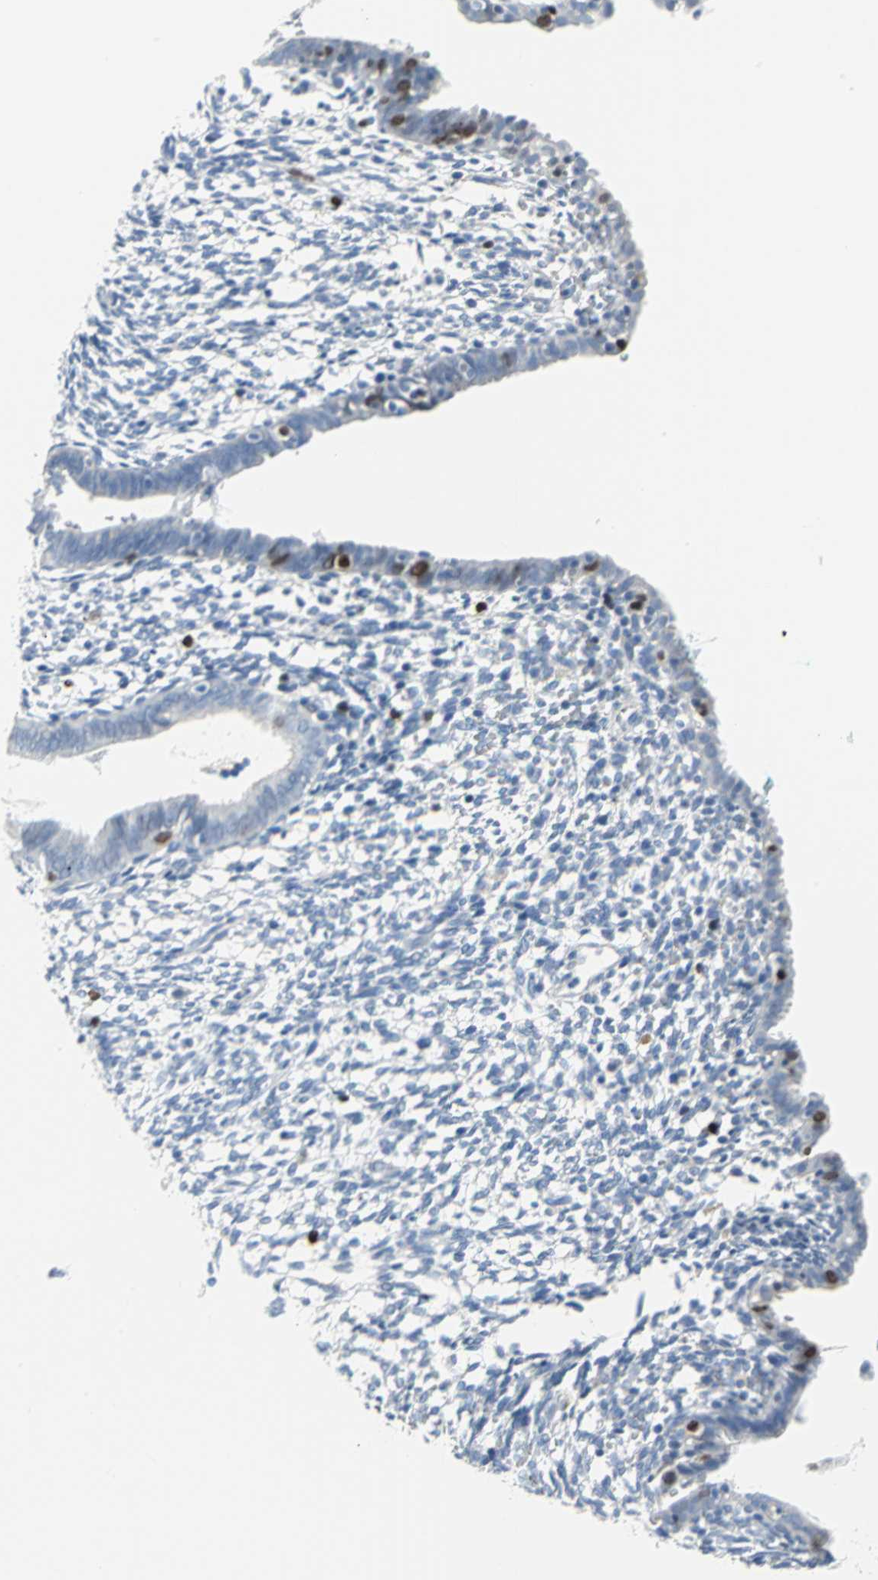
{"staining": {"intensity": "negative", "quantity": "none", "location": "none"}, "tissue": "endometrium", "cell_type": "Cells in endometrial stroma", "image_type": "normal", "snomed": [{"axis": "morphology", "description": "Normal tissue, NOS"}, {"axis": "morphology", "description": "Atrophy, NOS"}, {"axis": "topography", "description": "Uterus"}, {"axis": "topography", "description": "Endometrium"}], "caption": "A high-resolution micrograph shows IHC staining of unremarkable endometrium, which displays no significant positivity in cells in endometrial stroma.", "gene": "MCM3", "patient": {"sex": "female", "age": 68}}